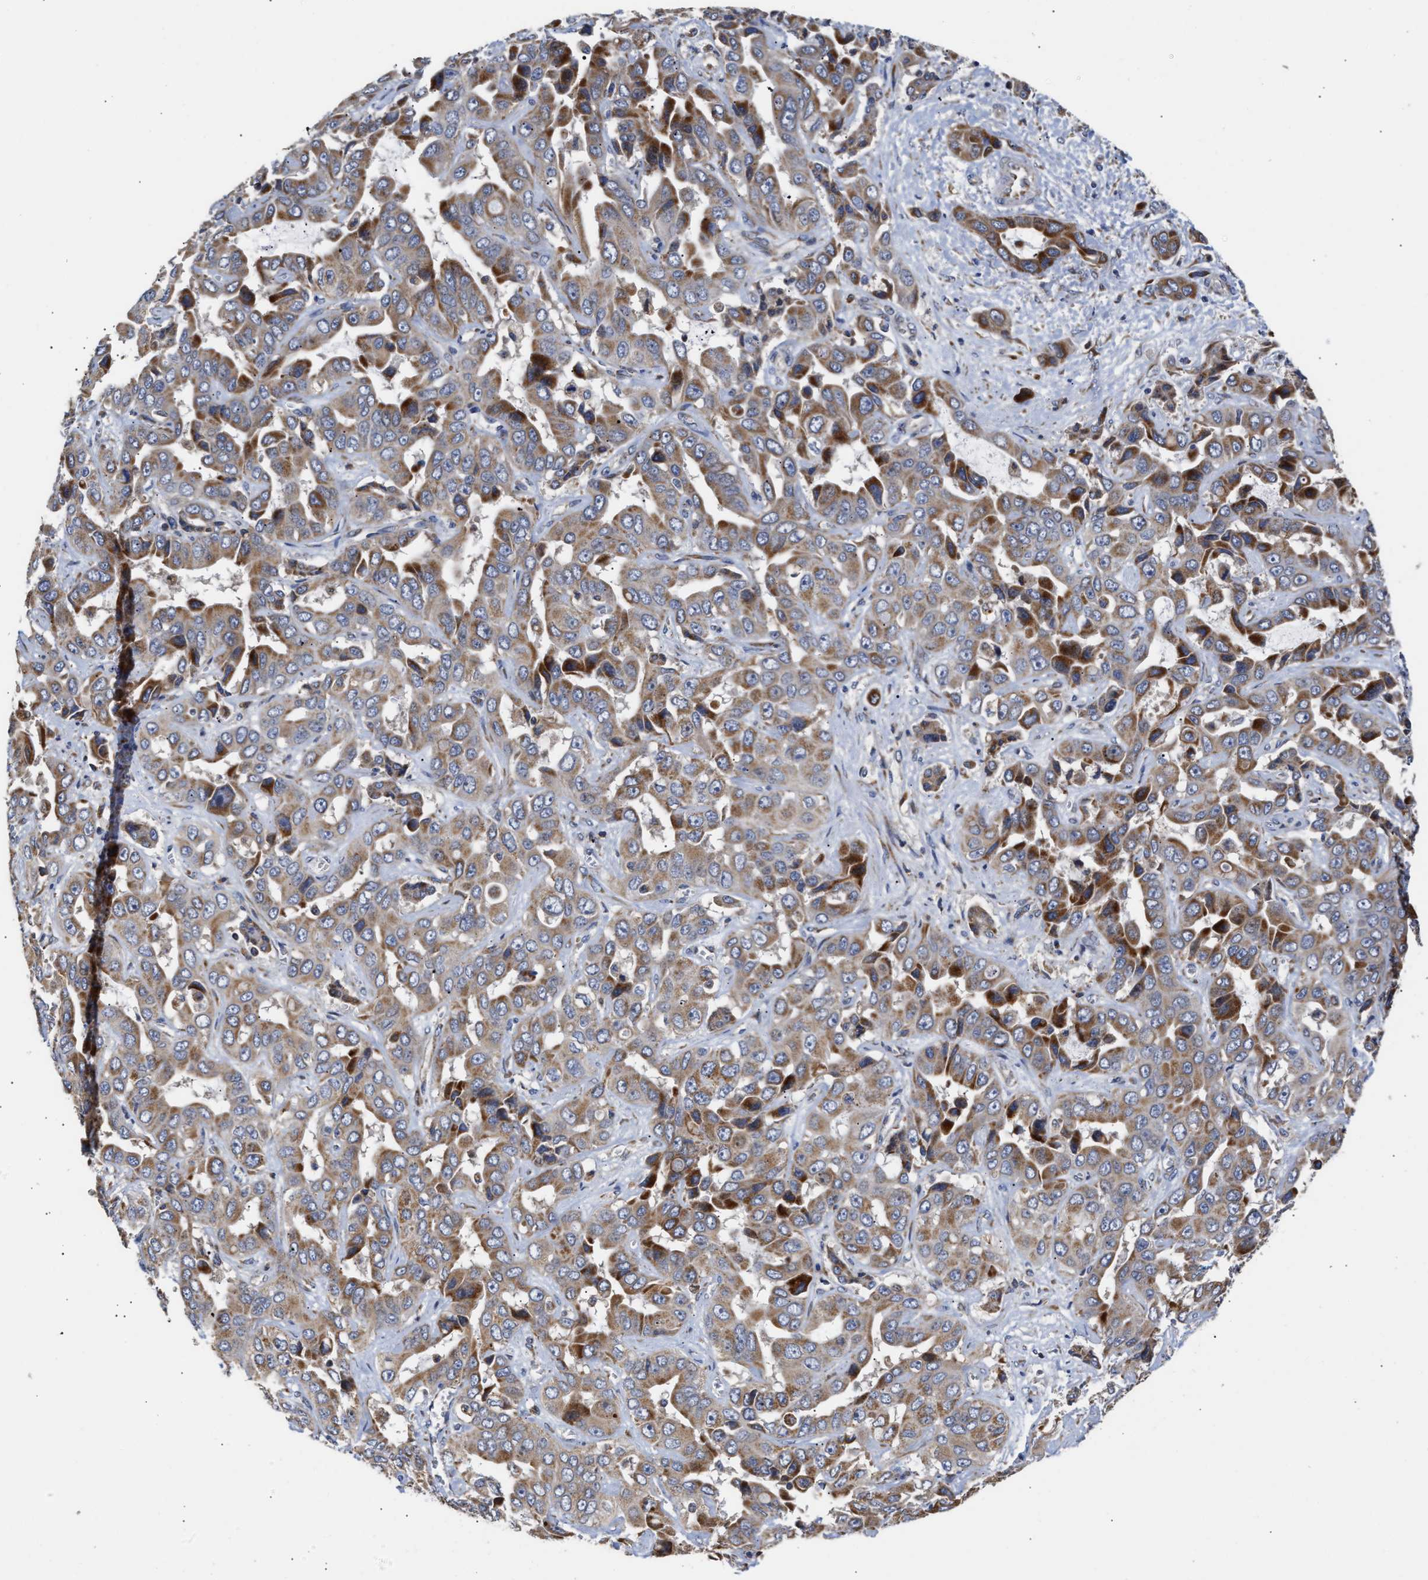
{"staining": {"intensity": "moderate", "quantity": ">75%", "location": "cytoplasmic/membranous"}, "tissue": "liver cancer", "cell_type": "Tumor cells", "image_type": "cancer", "snomed": [{"axis": "morphology", "description": "Cholangiocarcinoma"}, {"axis": "topography", "description": "Liver"}], "caption": "A high-resolution micrograph shows immunohistochemistry staining of liver cholangiocarcinoma, which exhibits moderate cytoplasmic/membranous positivity in approximately >75% of tumor cells.", "gene": "MALSU1", "patient": {"sex": "female", "age": 52}}